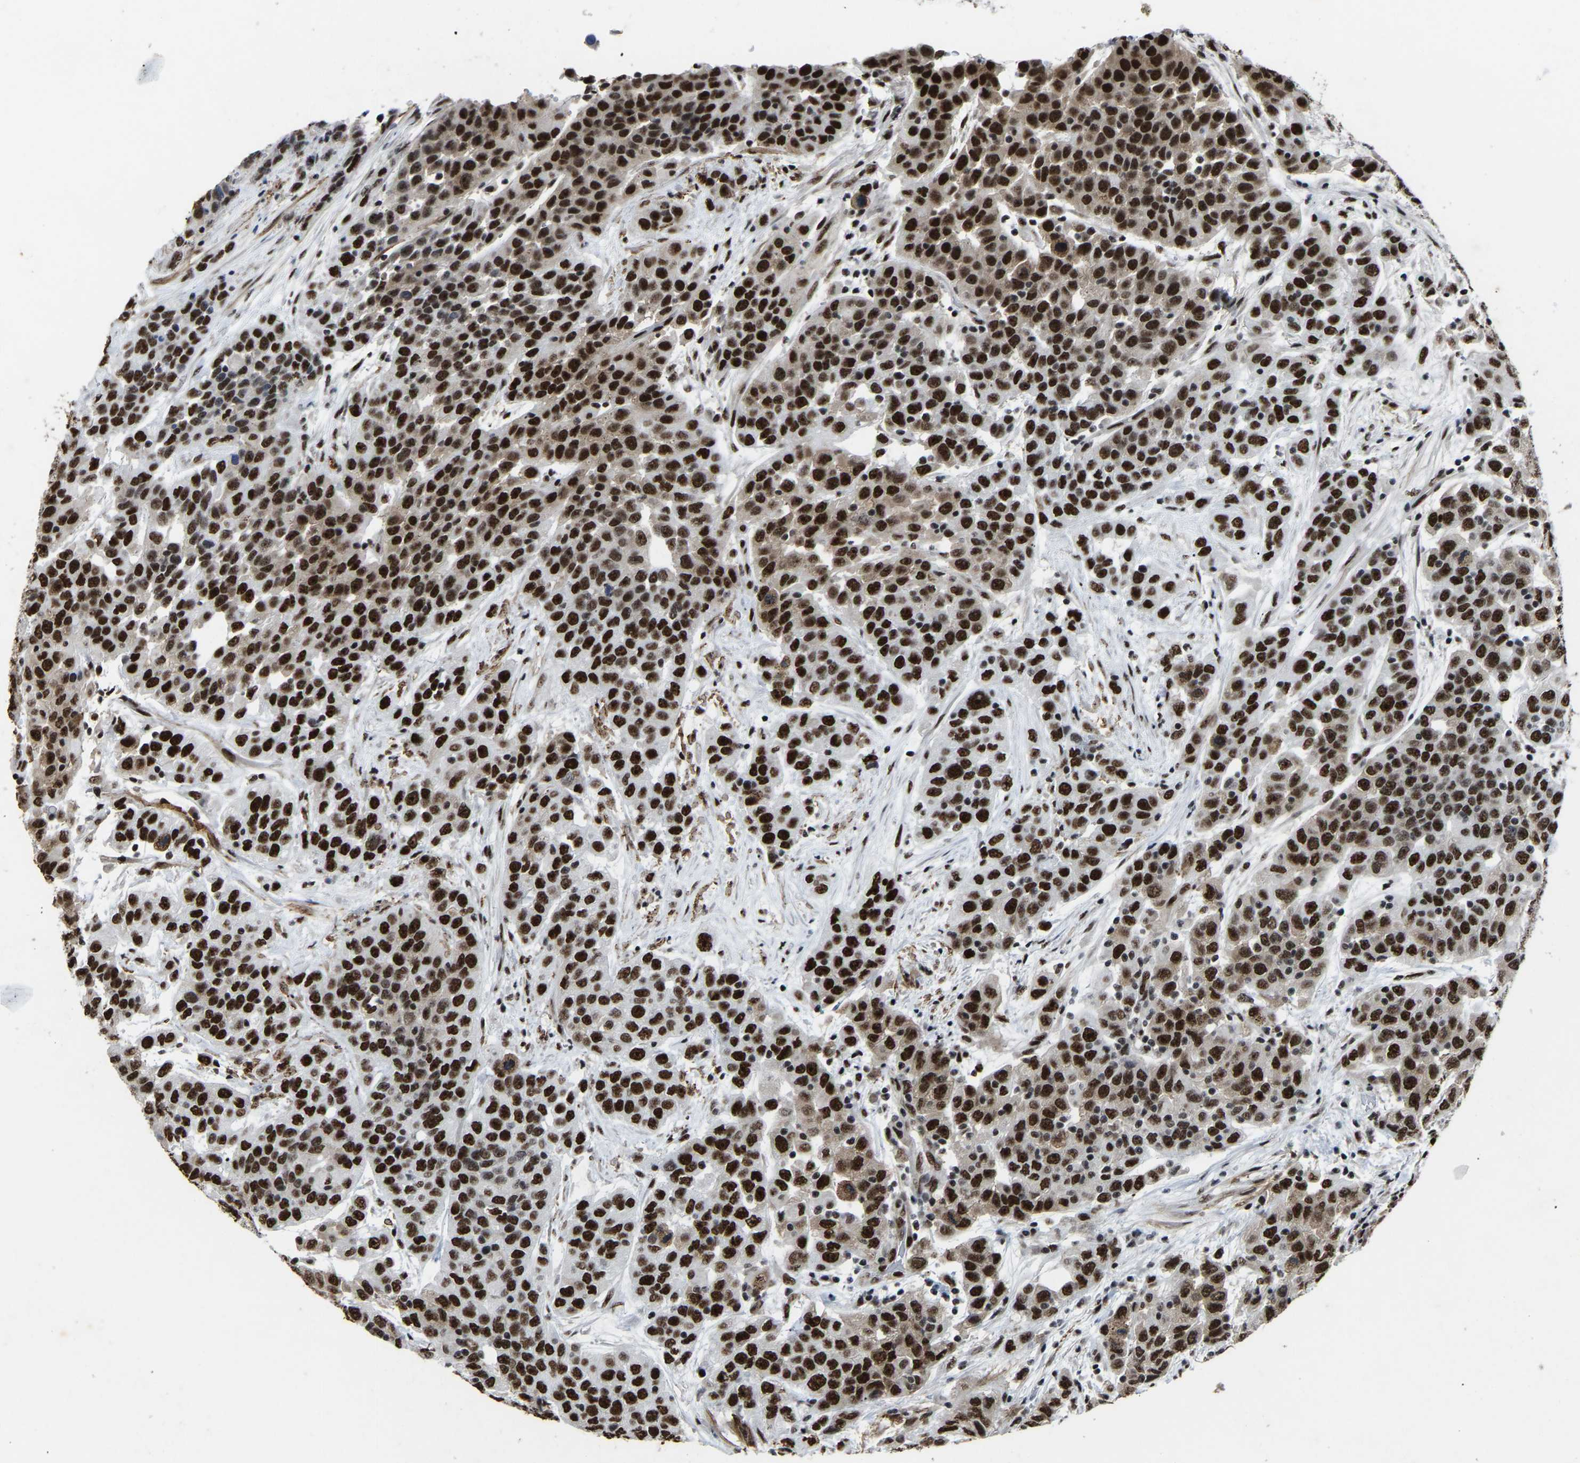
{"staining": {"intensity": "strong", "quantity": ">75%", "location": "nuclear"}, "tissue": "urothelial cancer", "cell_type": "Tumor cells", "image_type": "cancer", "snomed": [{"axis": "morphology", "description": "Urothelial carcinoma, High grade"}, {"axis": "topography", "description": "Urinary bladder"}], "caption": "About >75% of tumor cells in urothelial cancer reveal strong nuclear protein expression as visualized by brown immunohistochemical staining.", "gene": "DDX5", "patient": {"sex": "female", "age": 80}}